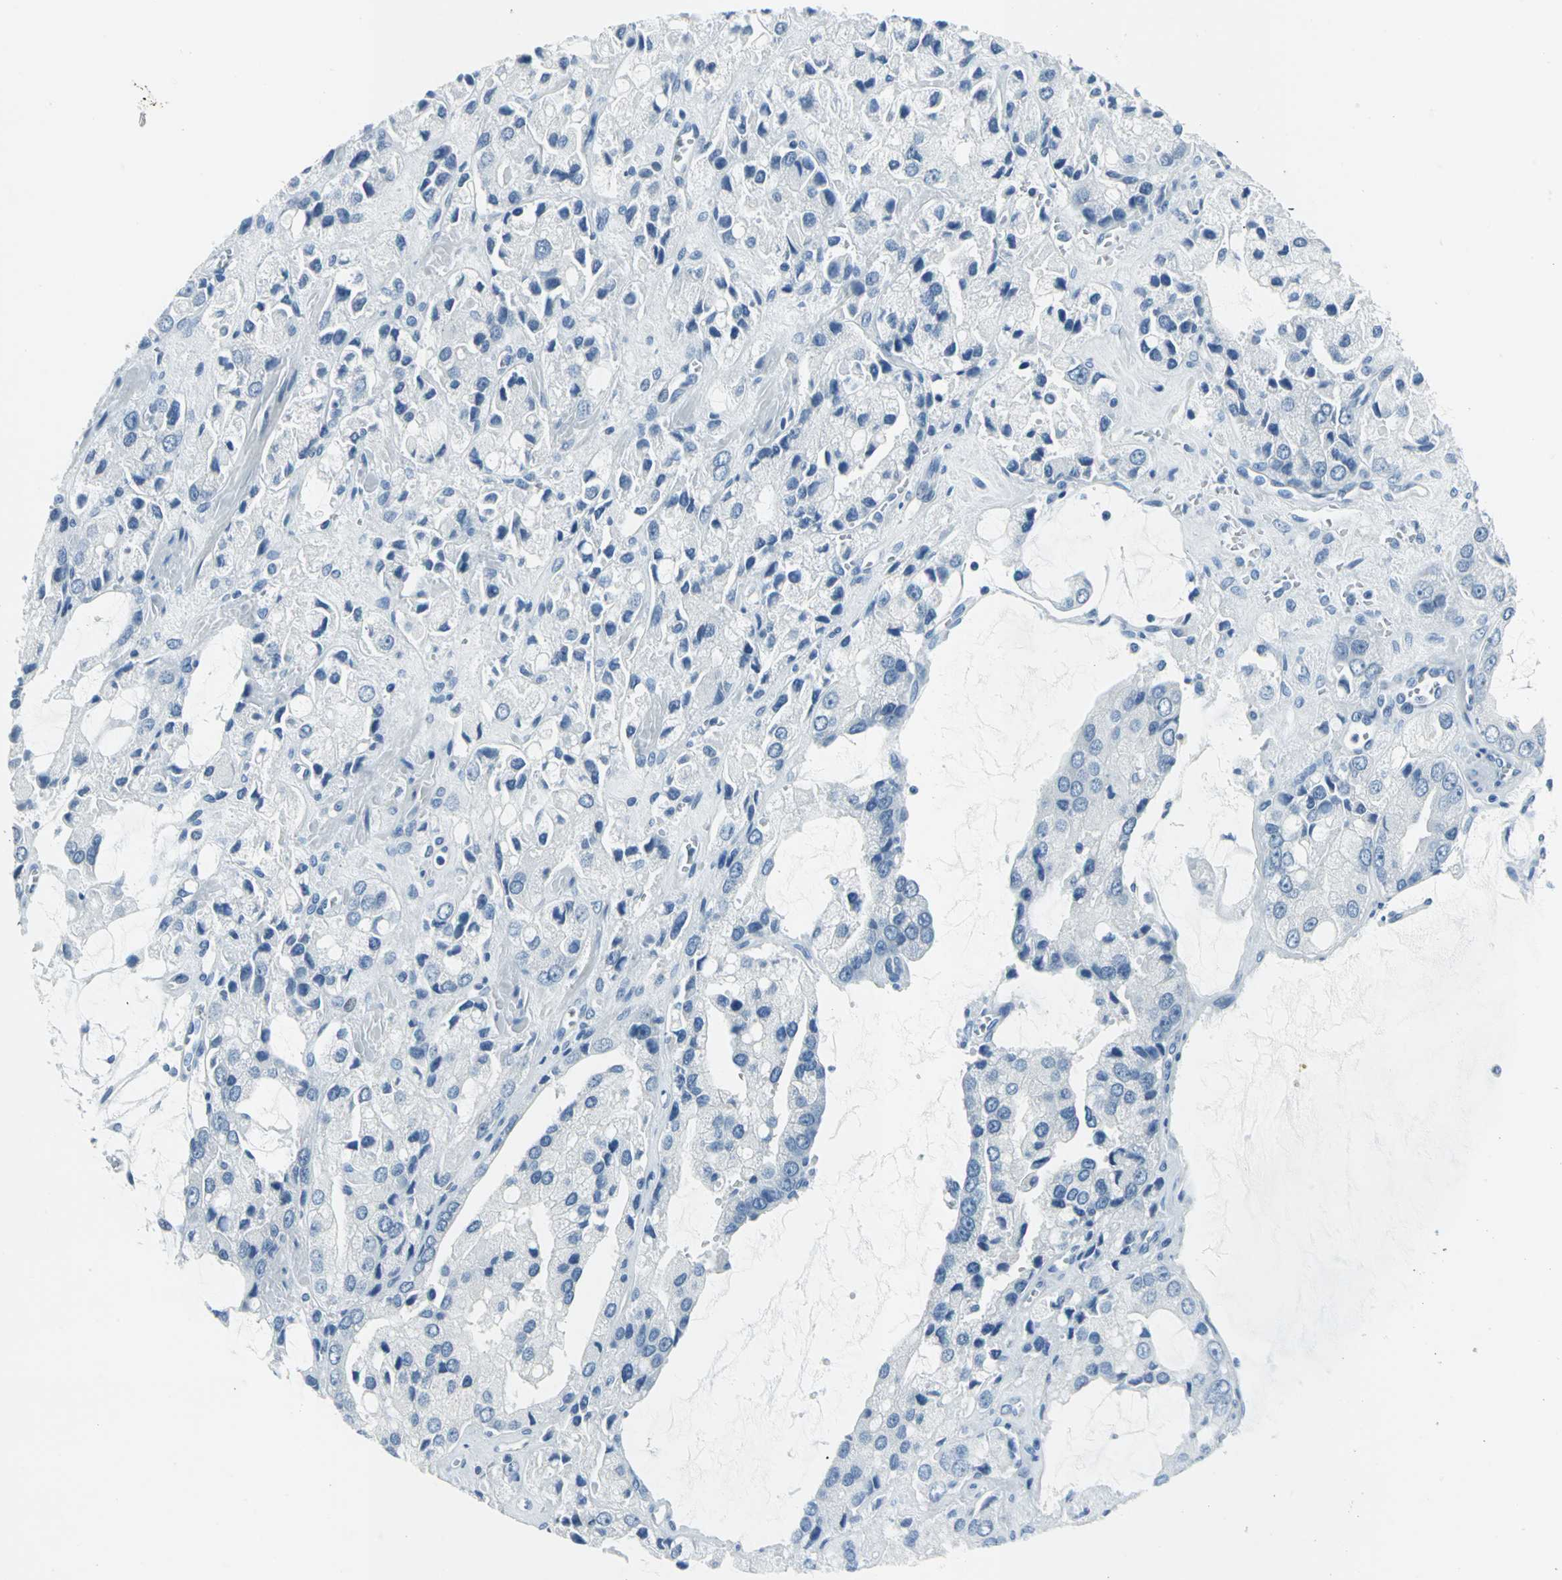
{"staining": {"intensity": "negative", "quantity": "none", "location": "none"}, "tissue": "prostate cancer", "cell_type": "Tumor cells", "image_type": "cancer", "snomed": [{"axis": "morphology", "description": "Adenocarcinoma, High grade"}, {"axis": "topography", "description": "Prostate"}], "caption": "A histopathology image of prostate high-grade adenocarcinoma stained for a protein exhibits no brown staining in tumor cells.", "gene": "DNAI2", "patient": {"sex": "male", "age": 67}}